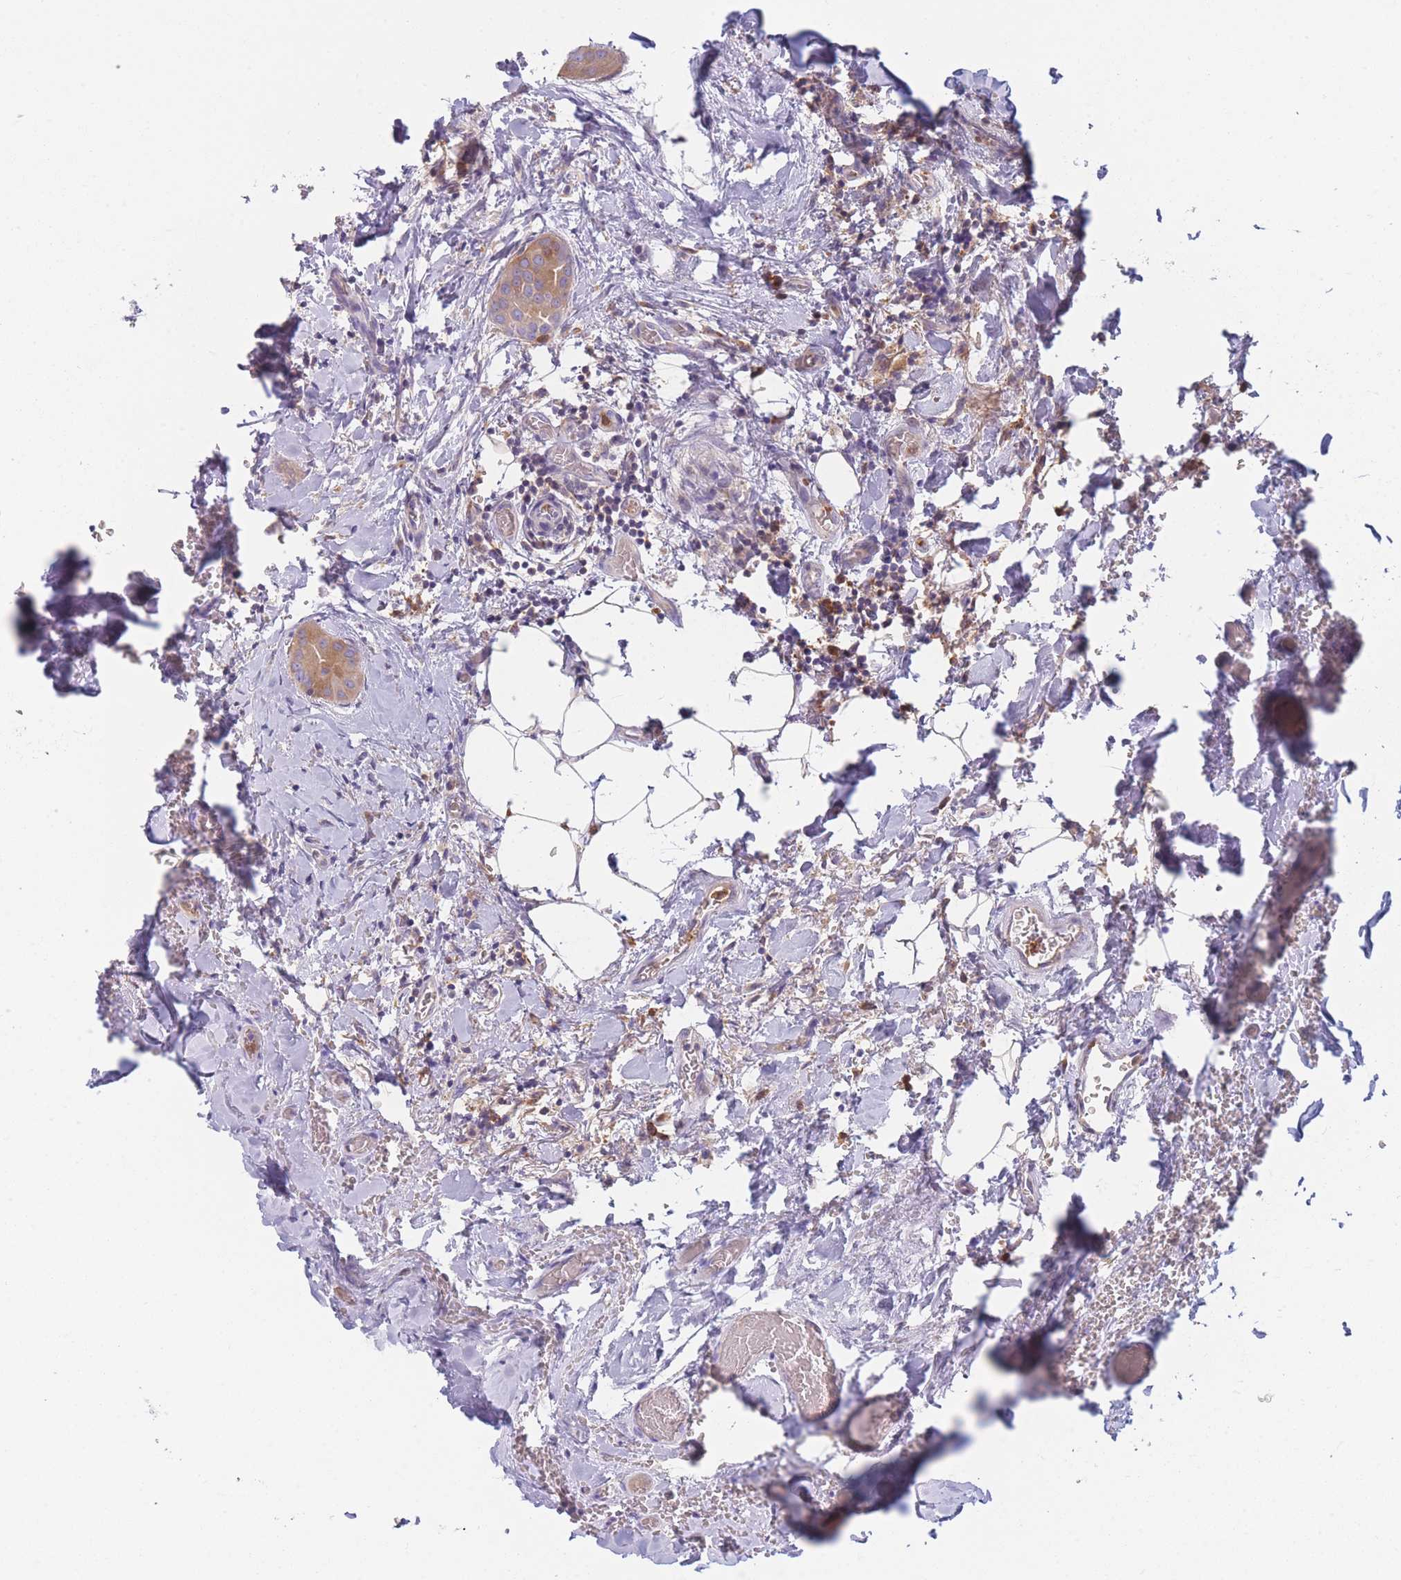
{"staining": {"intensity": "moderate", "quantity": ">75%", "location": "cytoplasmic/membranous"}, "tissue": "thyroid cancer", "cell_type": "Tumor cells", "image_type": "cancer", "snomed": [{"axis": "morphology", "description": "Papillary adenocarcinoma, NOS"}, {"axis": "topography", "description": "Thyroid gland"}], "caption": "Immunohistochemistry (IHC) photomicrograph of human thyroid cancer stained for a protein (brown), which exhibits medium levels of moderate cytoplasmic/membranous positivity in about >75% of tumor cells.", "gene": "ST3GAL4", "patient": {"sex": "male", "age": 33}}